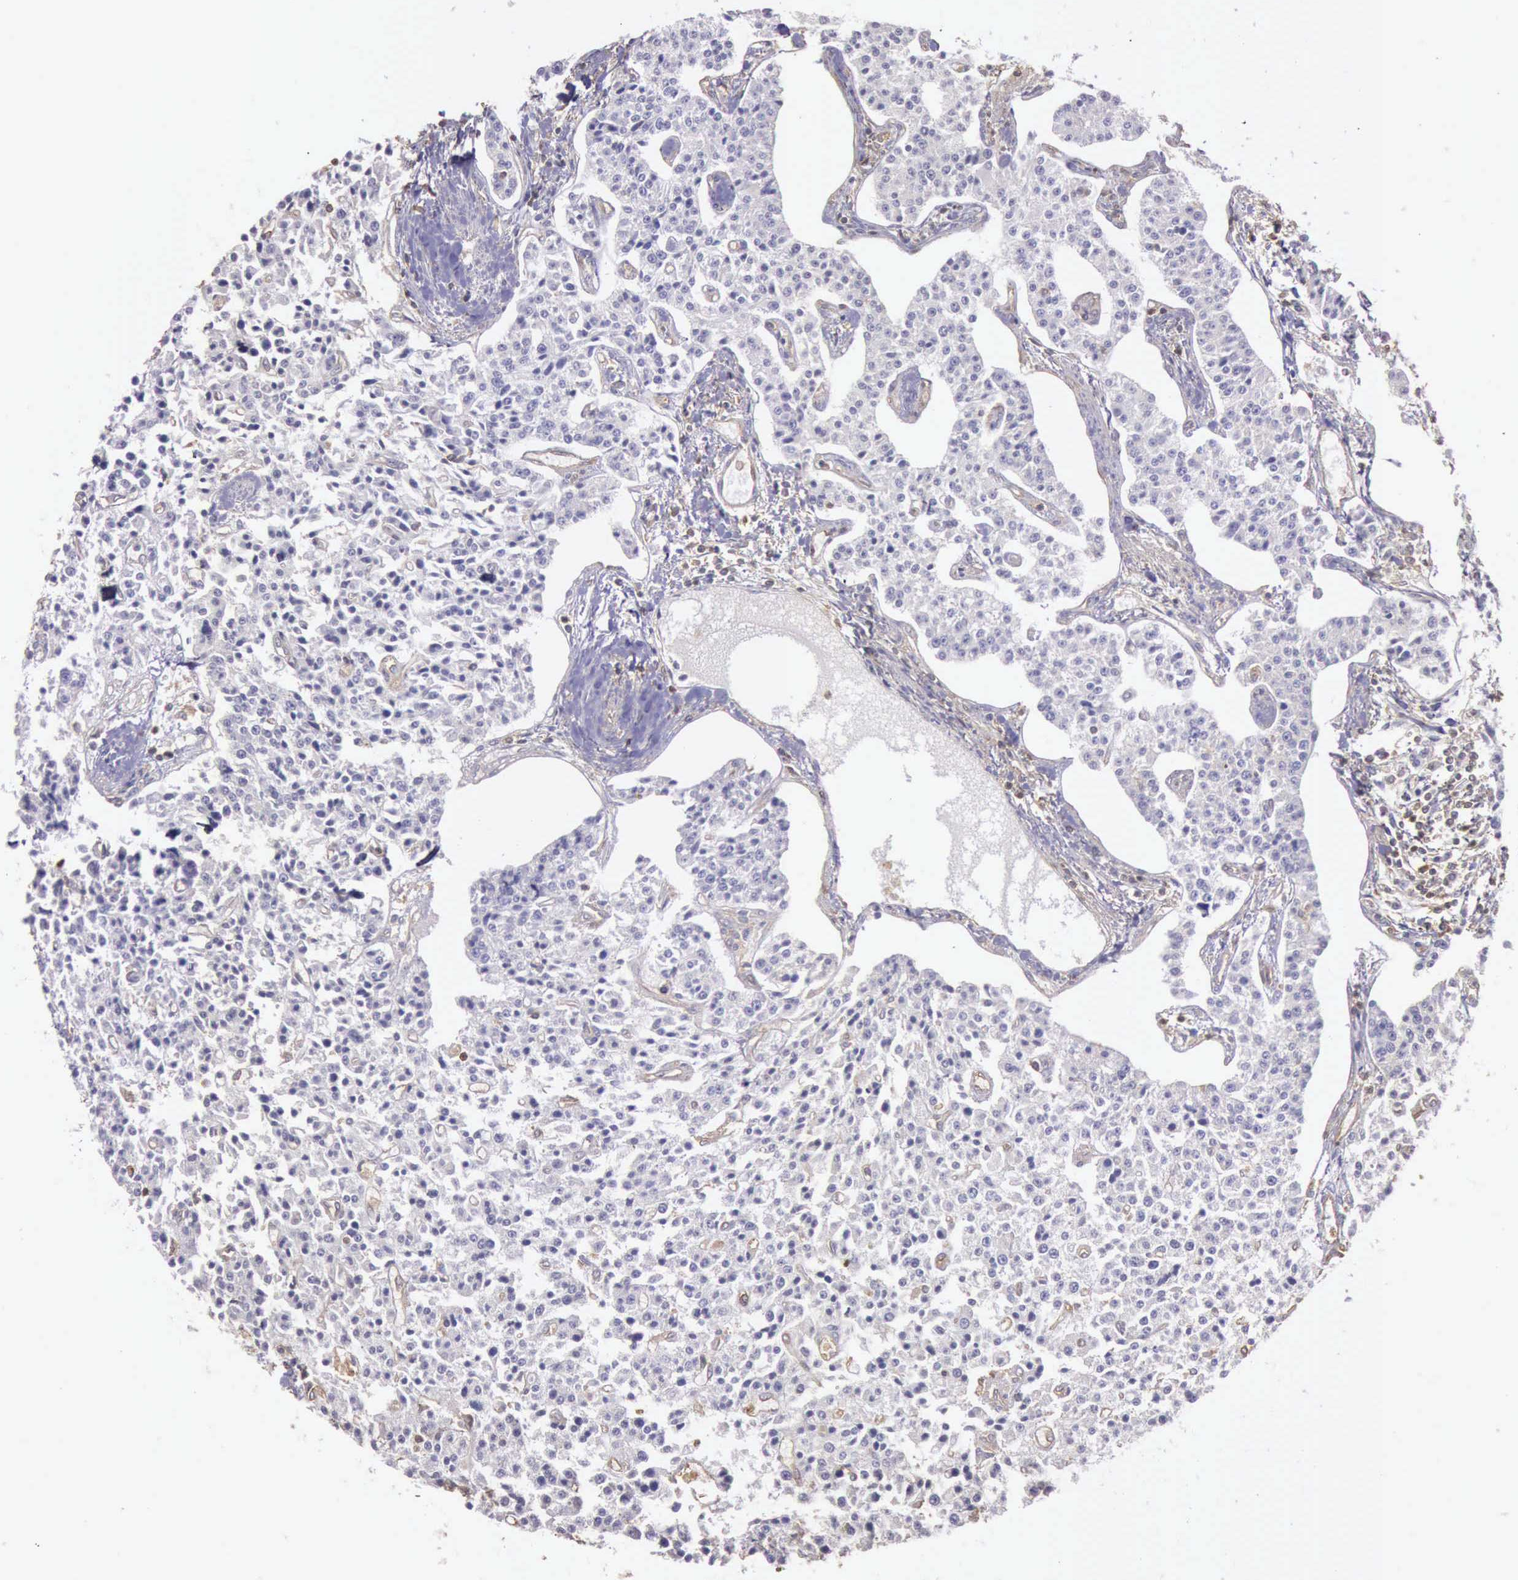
{"staining": {"intensity": "negative", "quantity": "none", "location": "none"}, "tissue": "carcinoid", "cell_type": "Tumor cells", "image_type": "cancer", "snomed": [{"axis": "morphology", "description": "Carcinoid, malignant, NOS"}, {"axis": "topography", "description": "Stomach"}], "caption": "Immunohistochemistry (IHC) micrograph of human carcinoid stained for a protein (brown), which demonstrates no expression in tumor cells.", "gene": "ARHGAP4", "patient": {"sex": "female", "age": 76}}